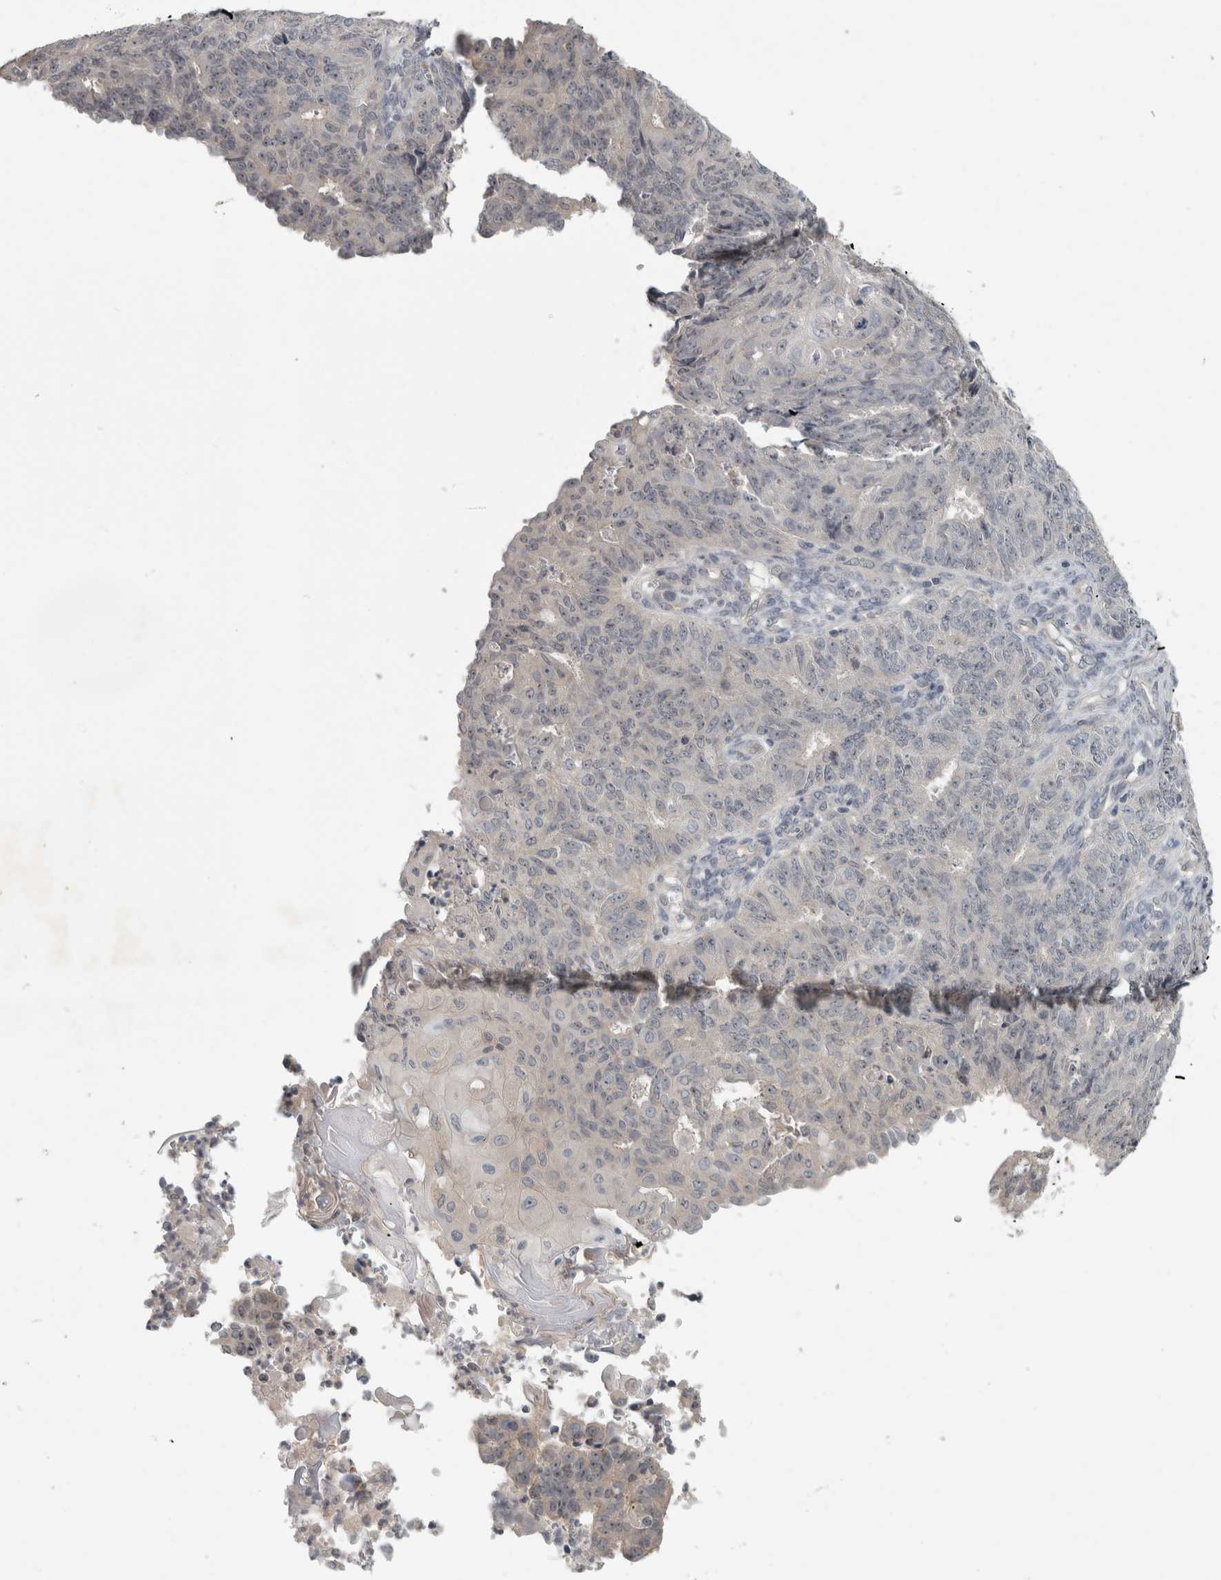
{"staining": {"intensity": "negative", "quantity": "none", "location": "none"}, "tissue": "endometrial cancer", "cell_type": "Tumor cells", "image_type": "cancer", "snomed": [{"axis": "morphology", "description": "Adenocarcinoma, NOS"}, {"axis": "topography", "description": "Endometrium"}], "caption": "Image shows no protein expression in tumor cells of endometrial cancer (adenocarcinoma) tissue.", "gene": "RBM28", "patient": {"sex": "female", "age": 32}}